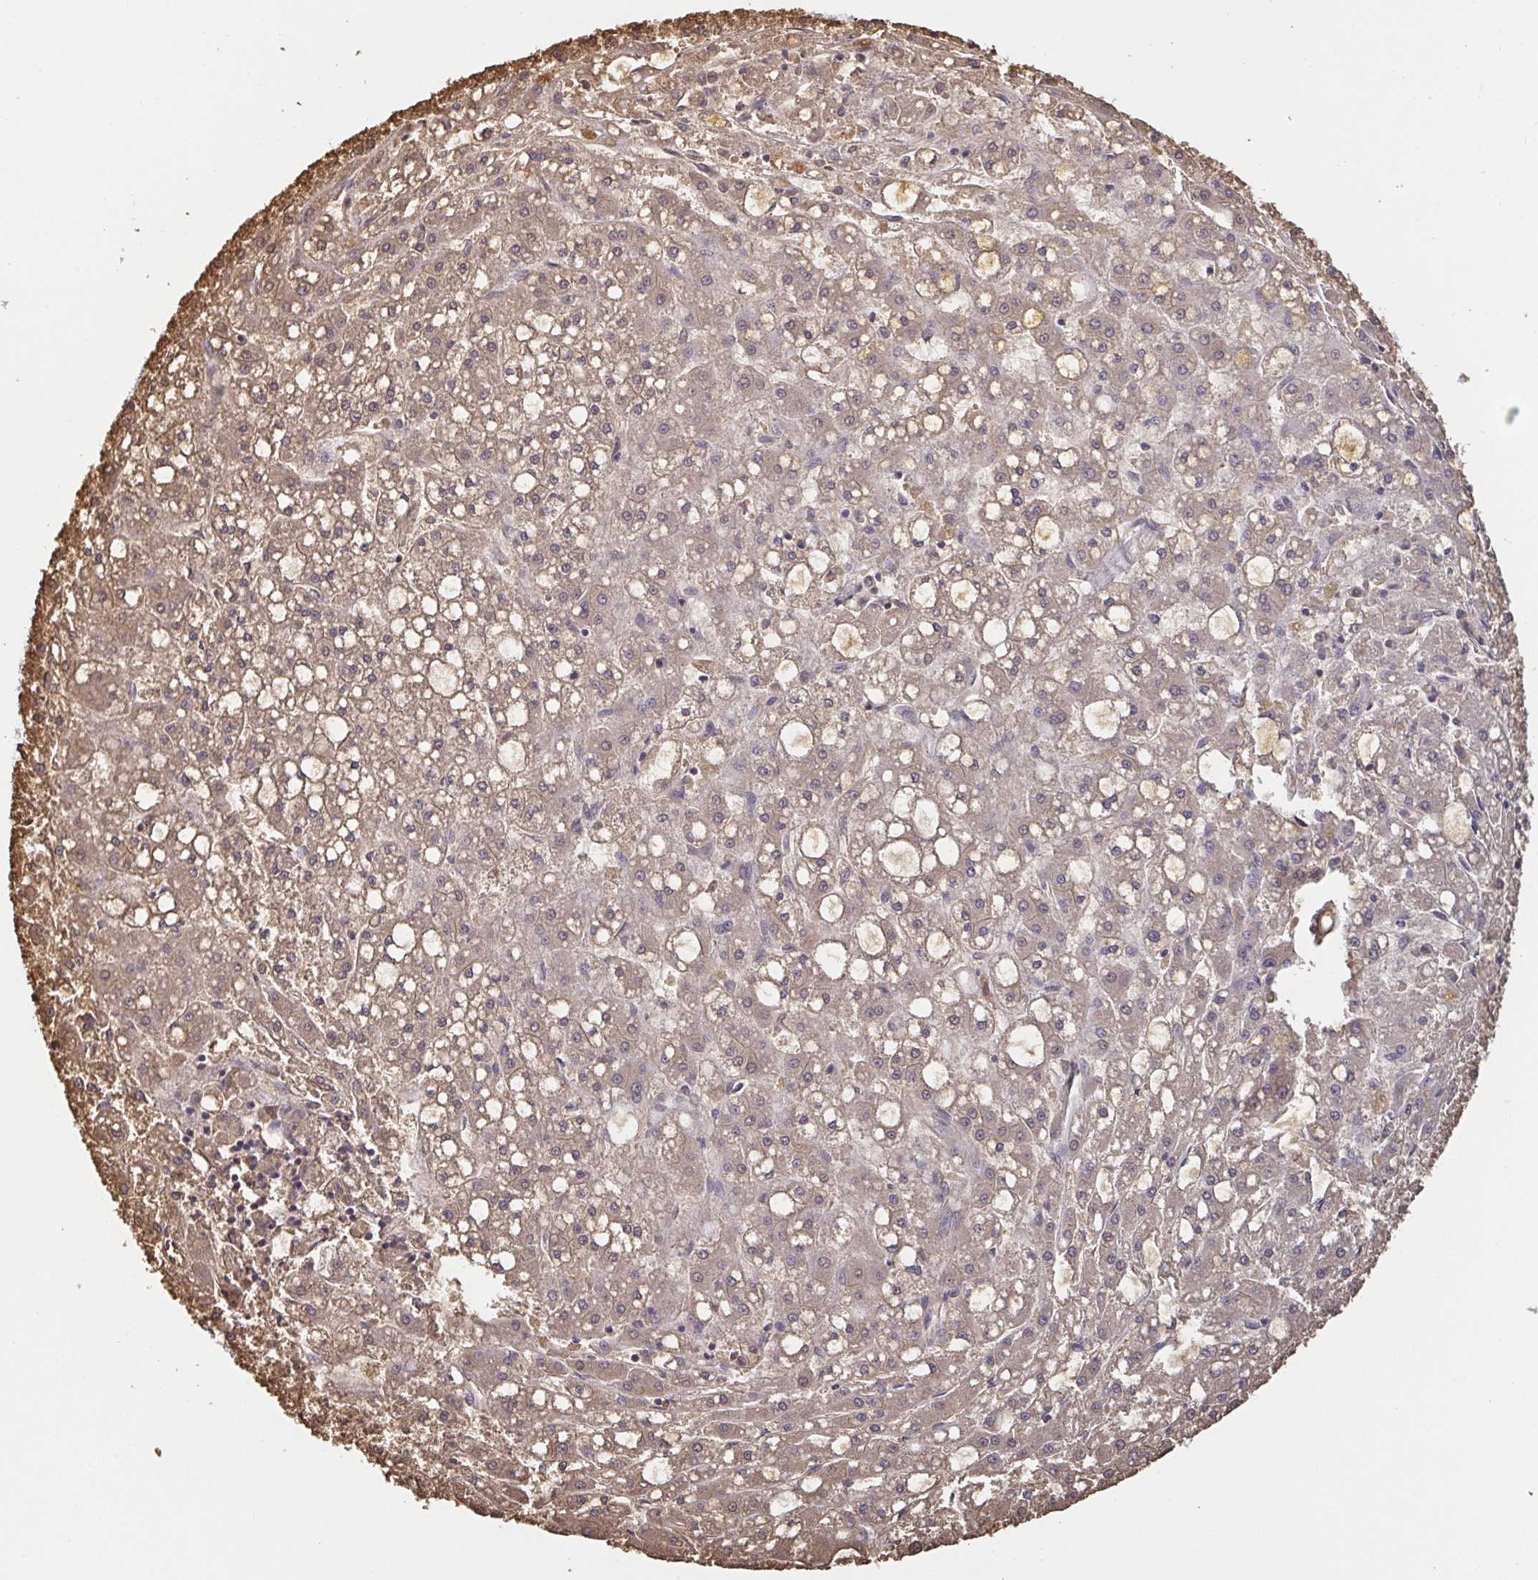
{"staining": {"intensity": "moderate", "quantity": ">75%", "location": "cytoplasmic/membranous"}, "tissue": "liver cancer", "cell_type": "Tumor cells", "image_type": "cancer", "snomed": [{"axis": "morphology", "description": "Carcinoma, Hepatocellular, NOS"}, {"axis": "topography", "description": "Liver"}], "caption": "Human liver cancer stained with a protein marker exhibits moderate staining in tumor cells.", "gene": "BCL2L1", "patient": {"sex": "male", "age": 67}}